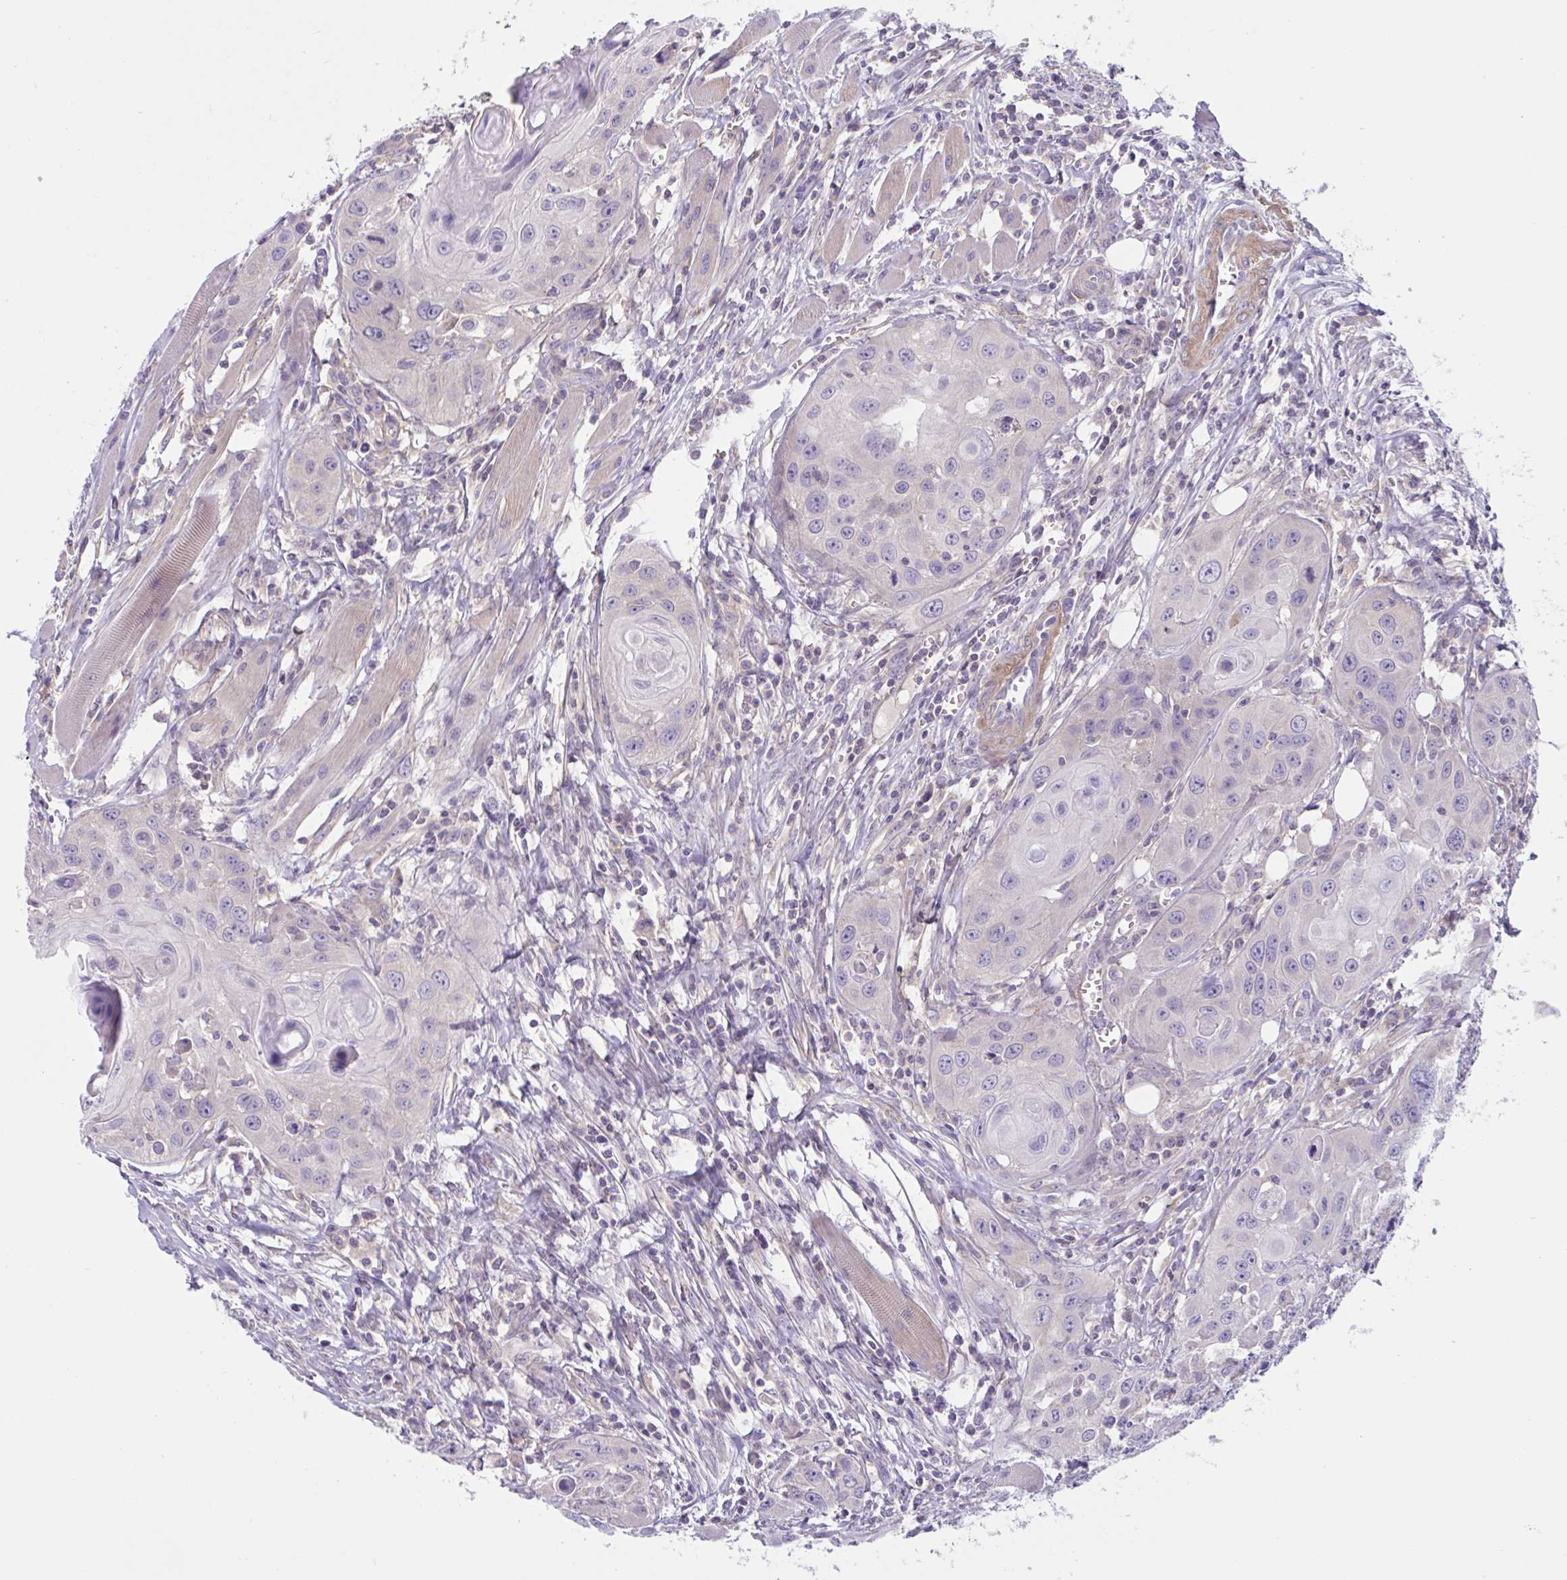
{"staining": {"intensity": "negative", "quantity": "none", "location": "none"}, "tissue": "head and neck cancer", "cell_type": "Tumor cells", "image_type": "cancer", "snomed": [{"axis": "morphology", "description": "Squamous cell carcinoma, NOS"}, {"axis": "topography", "description": "Oral tissue"}, {"axis": "topography", "description": "Head-Neck"}], "caption": "Squamous cell carcinoma (head and neck) was stained to show a protein in brown. There is no significant positivity in tumor cells.", "gene": "WNT9B", "patient": {"sex": "male", "age": 58}}